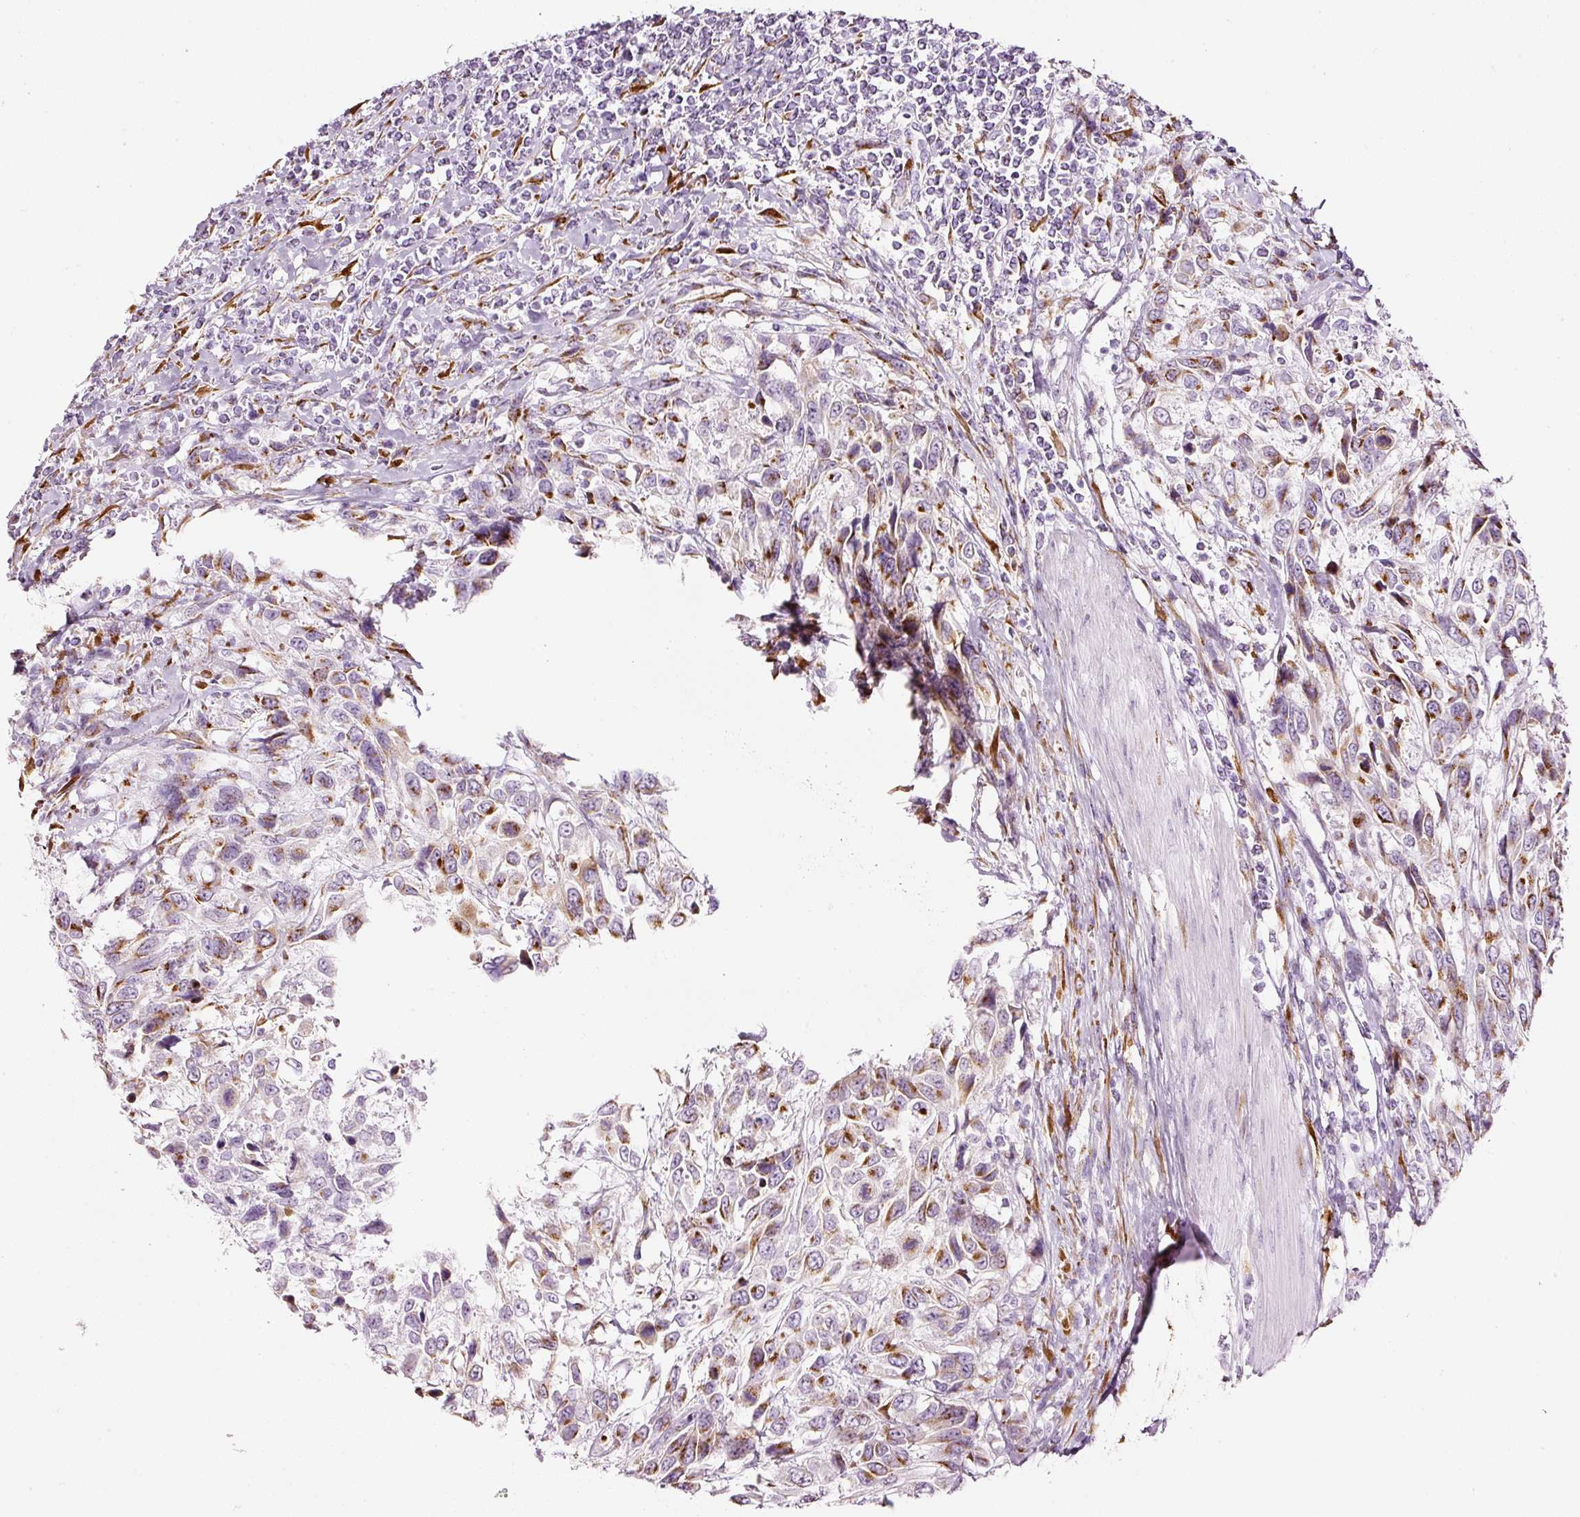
{"staining": {"intensity": "moderate", "quantity": ">75%", "location": "cytoplasmic/membranous"}, "tissue": "urothelial cancer", "cell_type": "Tumor cells", "image_type": "cancer", "snomed": [{"axis": "morphology", "description": "Urothelial carcinoma, High grade"}, {"axis": "topography", "description": "Urinary bladder"}], "caption": "High-grade urothelial carcinoma stained with IHC displays moderate cytoplasmic/membranous staining in approximately >75% of tumor cells.", "gene": "SDF4", "patient": {"sex": "female", "age": 70}}